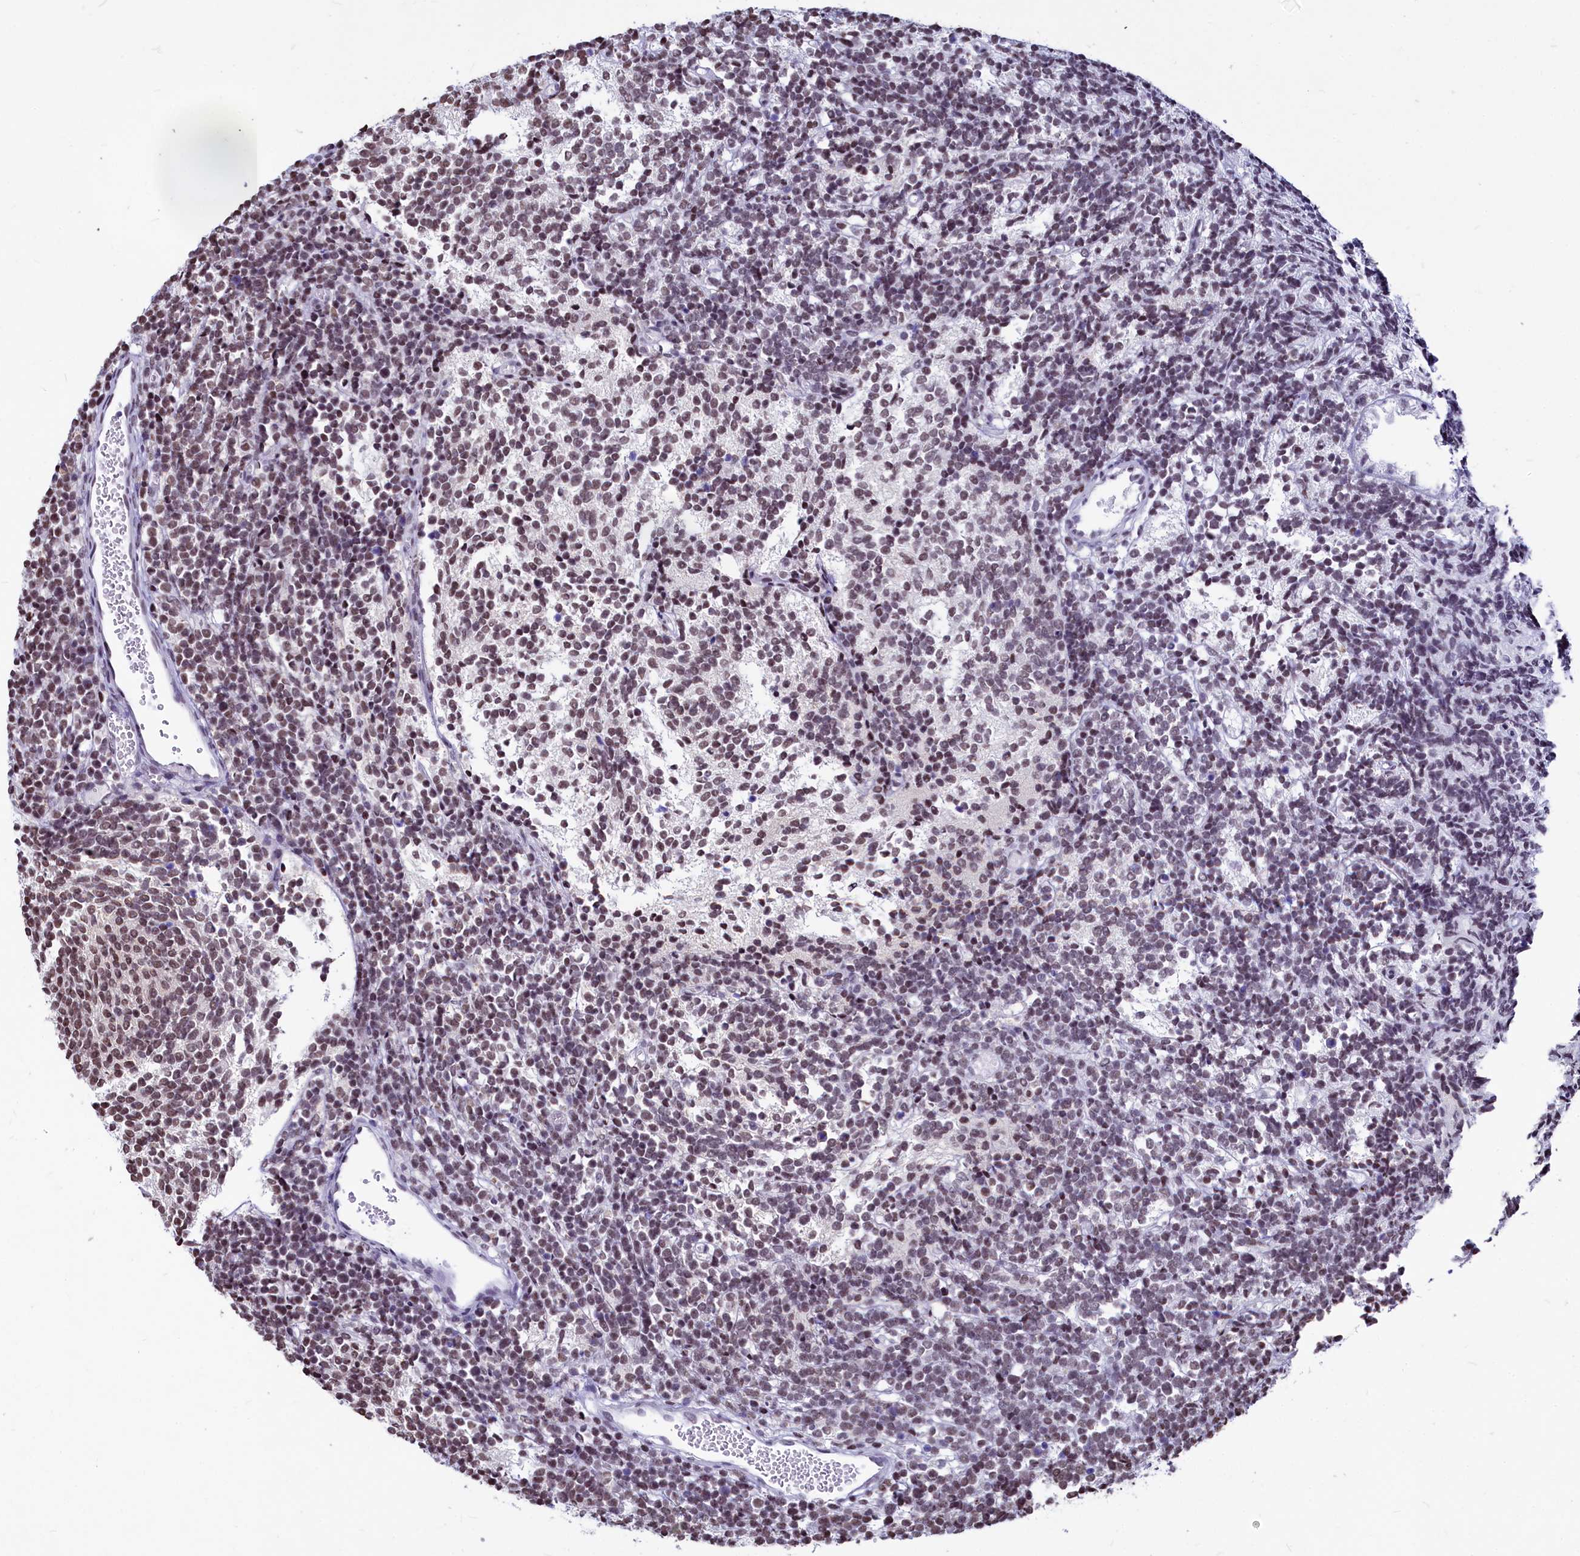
{"staining": {"intensity": "weak", "quantity": "25%-75%", "location": "nuclear"}, "tissue": "glioma", "cell_type": "Tumor cells", "image_type": "cancer", "snomed": [{"axis": "morphology", "description": "Glioma, malignant, Low grade"}, {"axis": "topography", "description": "Brain"}], "caption": "Immunohistochemistry of human glioma shows low levels of weak nuclear staining in about 25%-75% of tumor cells.", "gene": "PARPBP", "patient": {"sex": "female", "age": 1}}